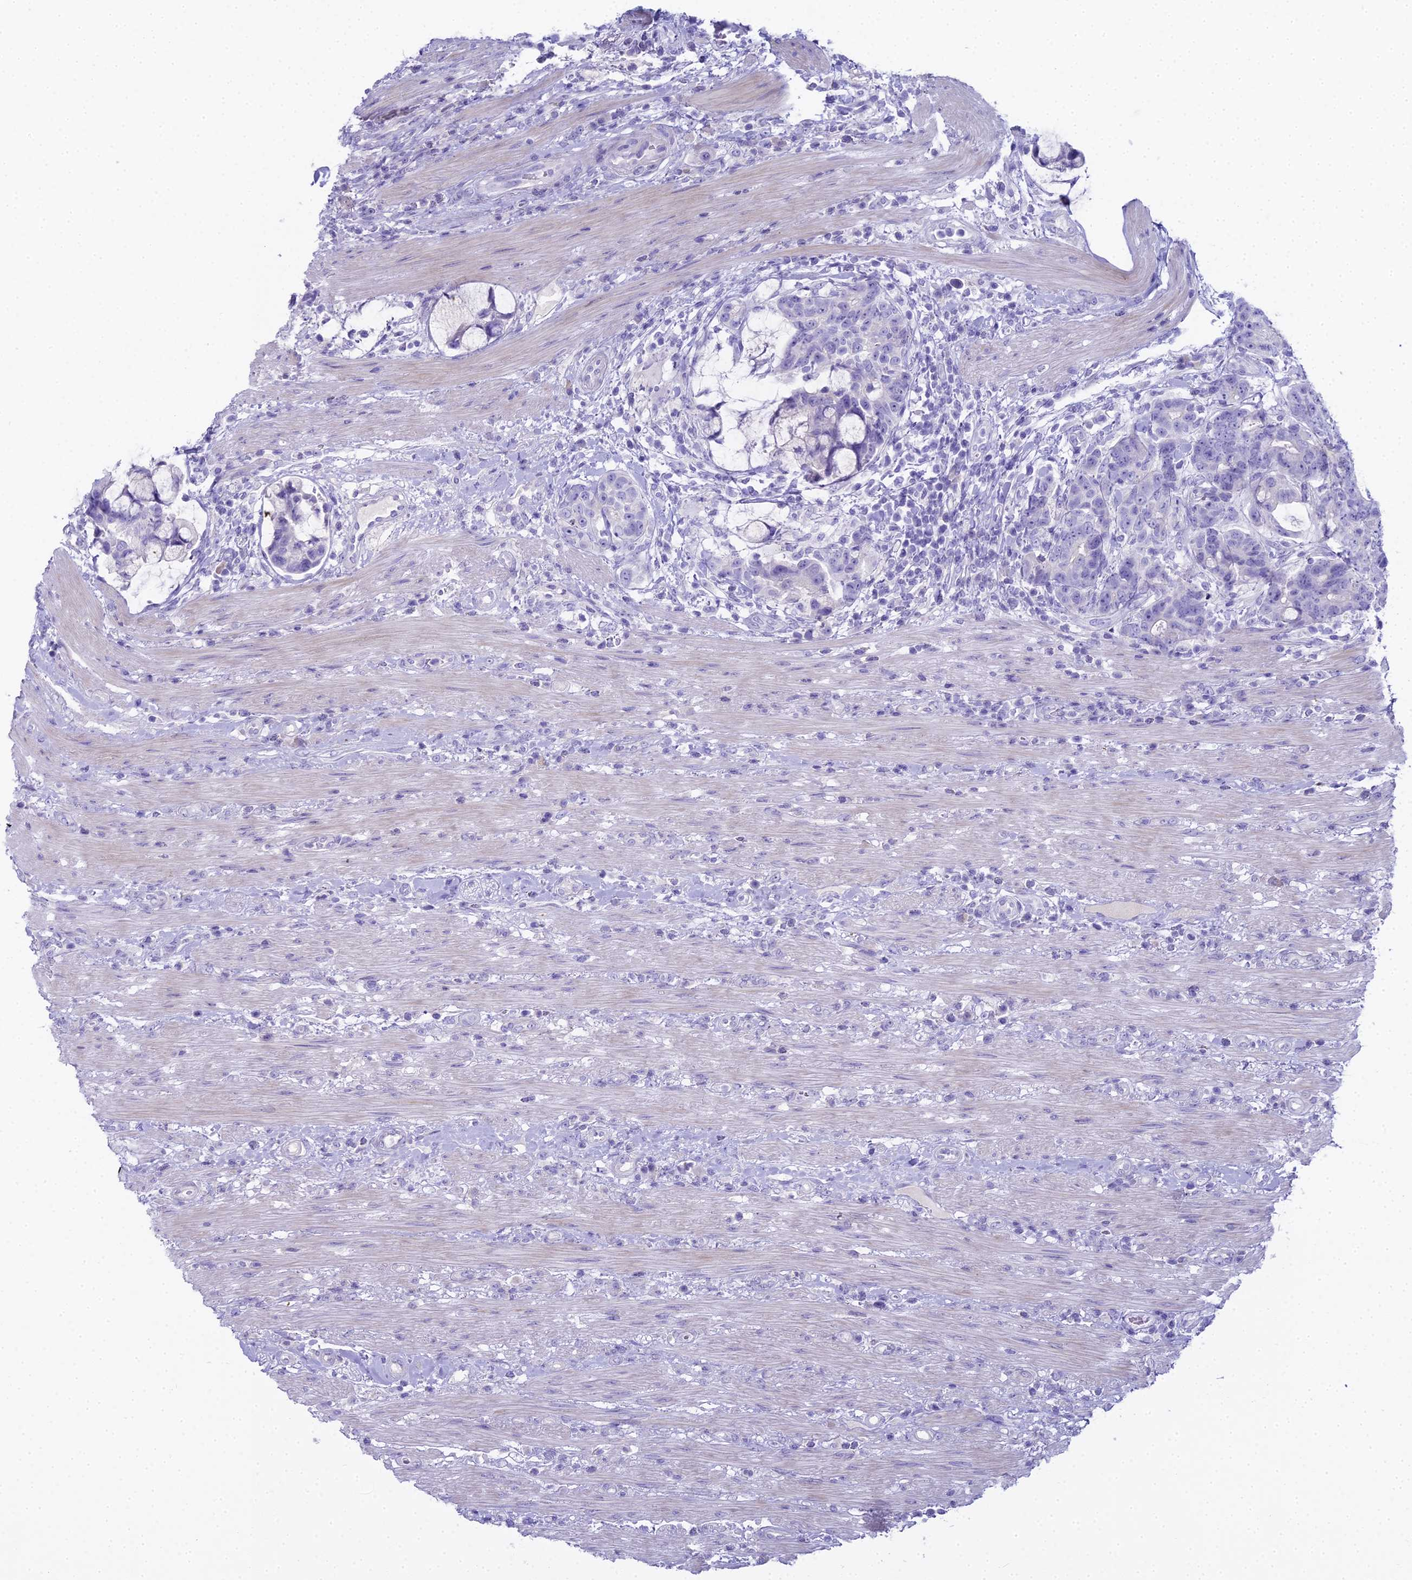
{"staining": {"intensity": "negative", "quantity": "none", "location": "none"}, "tissue": "colorectal cancer", "cell_type": "Tumor cells", "image_type": "cancer", "snomed": [{"axis": "morphology", "description": "Adenocarcinoma, NOS"}, {"axis": "topography", "description": "Colon"}], "caption": "The IHC histopathology image has no significant staining in tumor cells of colorectal cancer tissue.", "gene": "UNC80", "patient": {"sex": "female", "age": 82}}